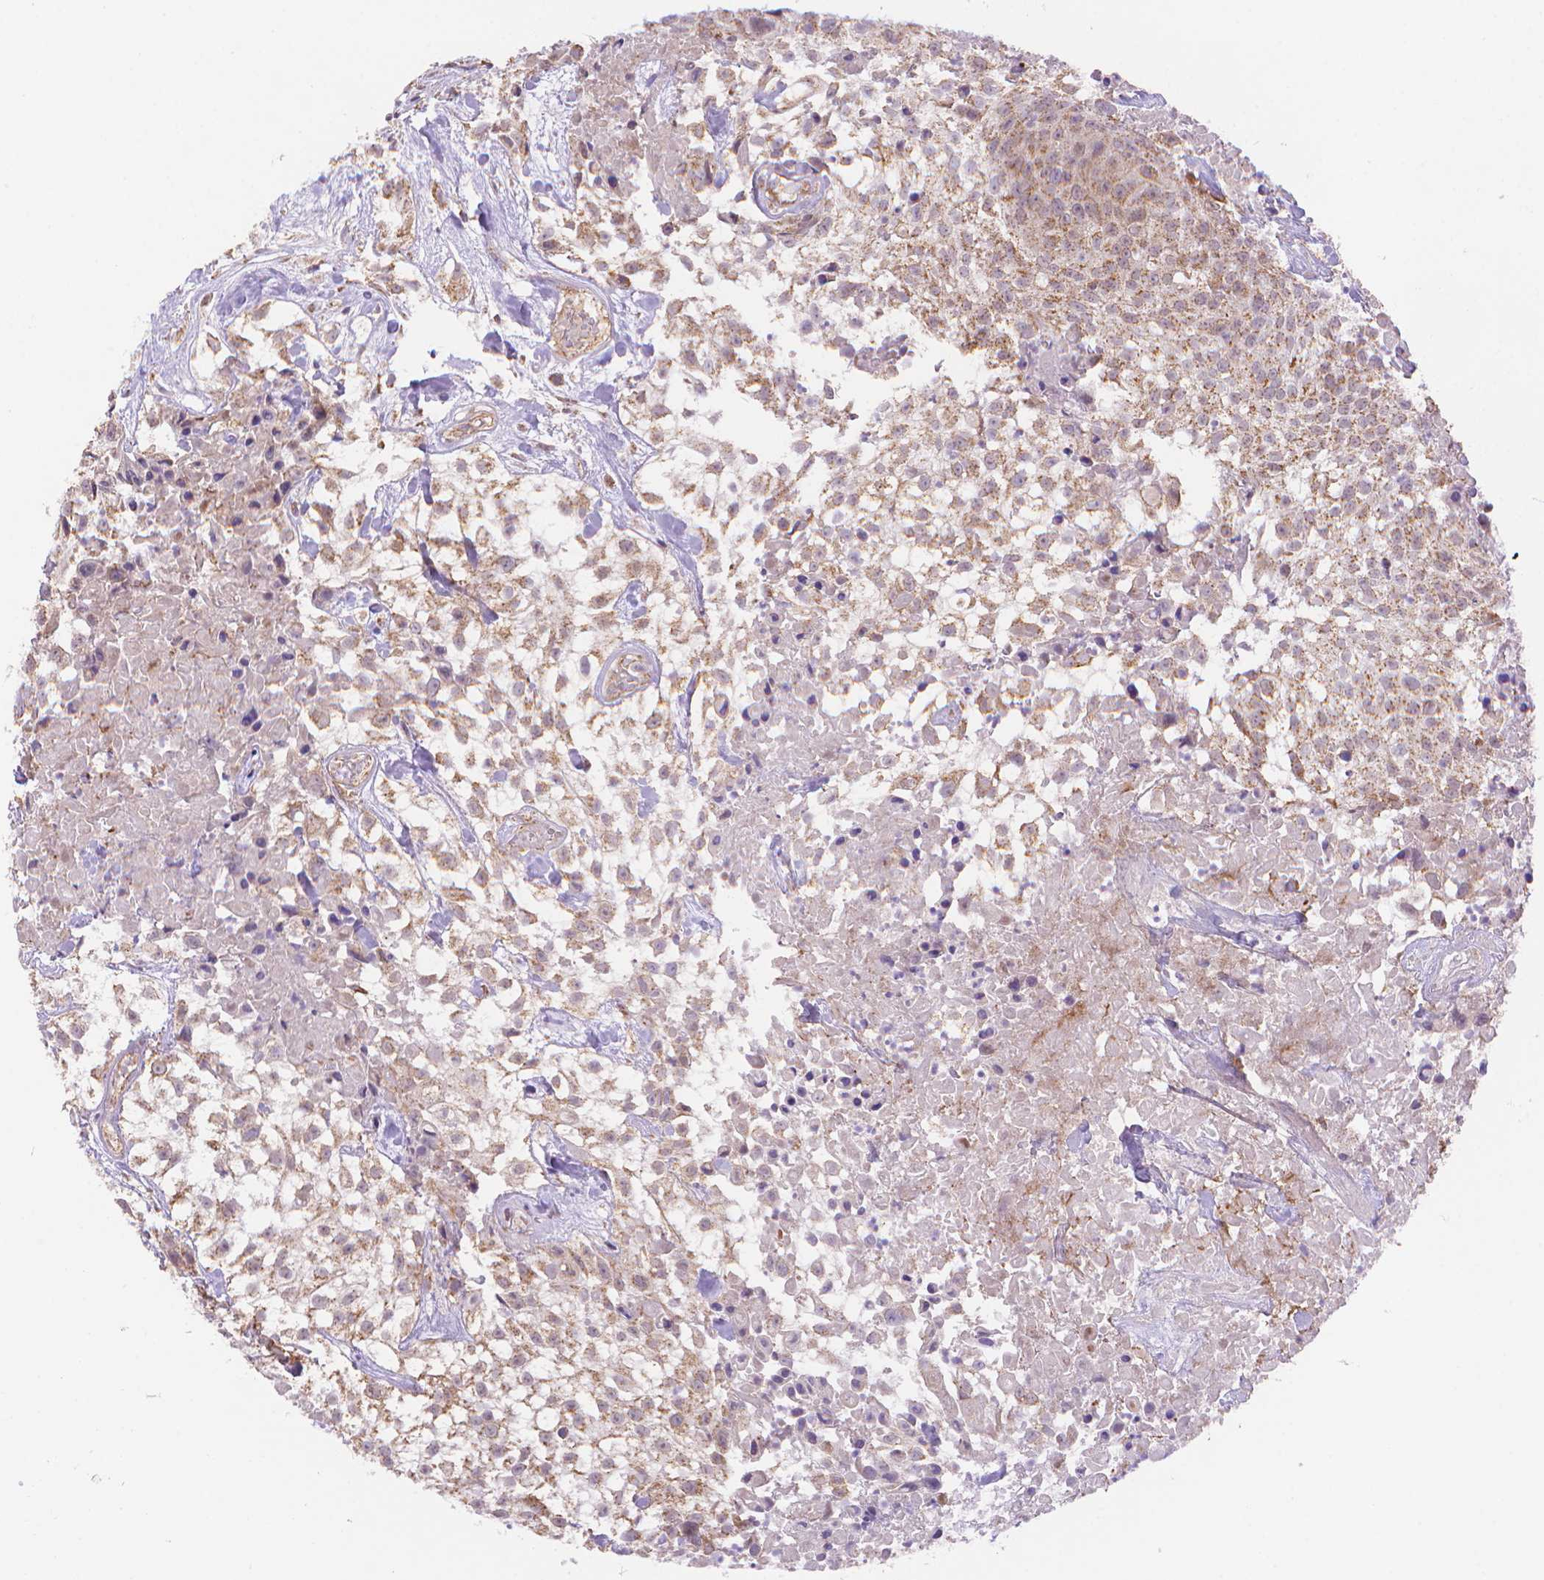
{"staining": {"intensity": "weak", "quantity": ">75%", "location": "cytoplasmic/membranous"}, "tissue": "urothelial cancer", "cell_type": "Tumor cells", "image_type": "cancer", "snomed": [{"axis": "morphology", "description": "Urothelial carcinoma, High grade"}, {"axis": "topography", "description": "Urinary bladder"}], "caption": "A photomicrograph of high-grade urothelial carcinoma stained for a protein displays weak cytoplasmic/membranous brown staining in tumor cells.", "gene": "CYYR1", "patient": {"sex": "male", "age": 56}}